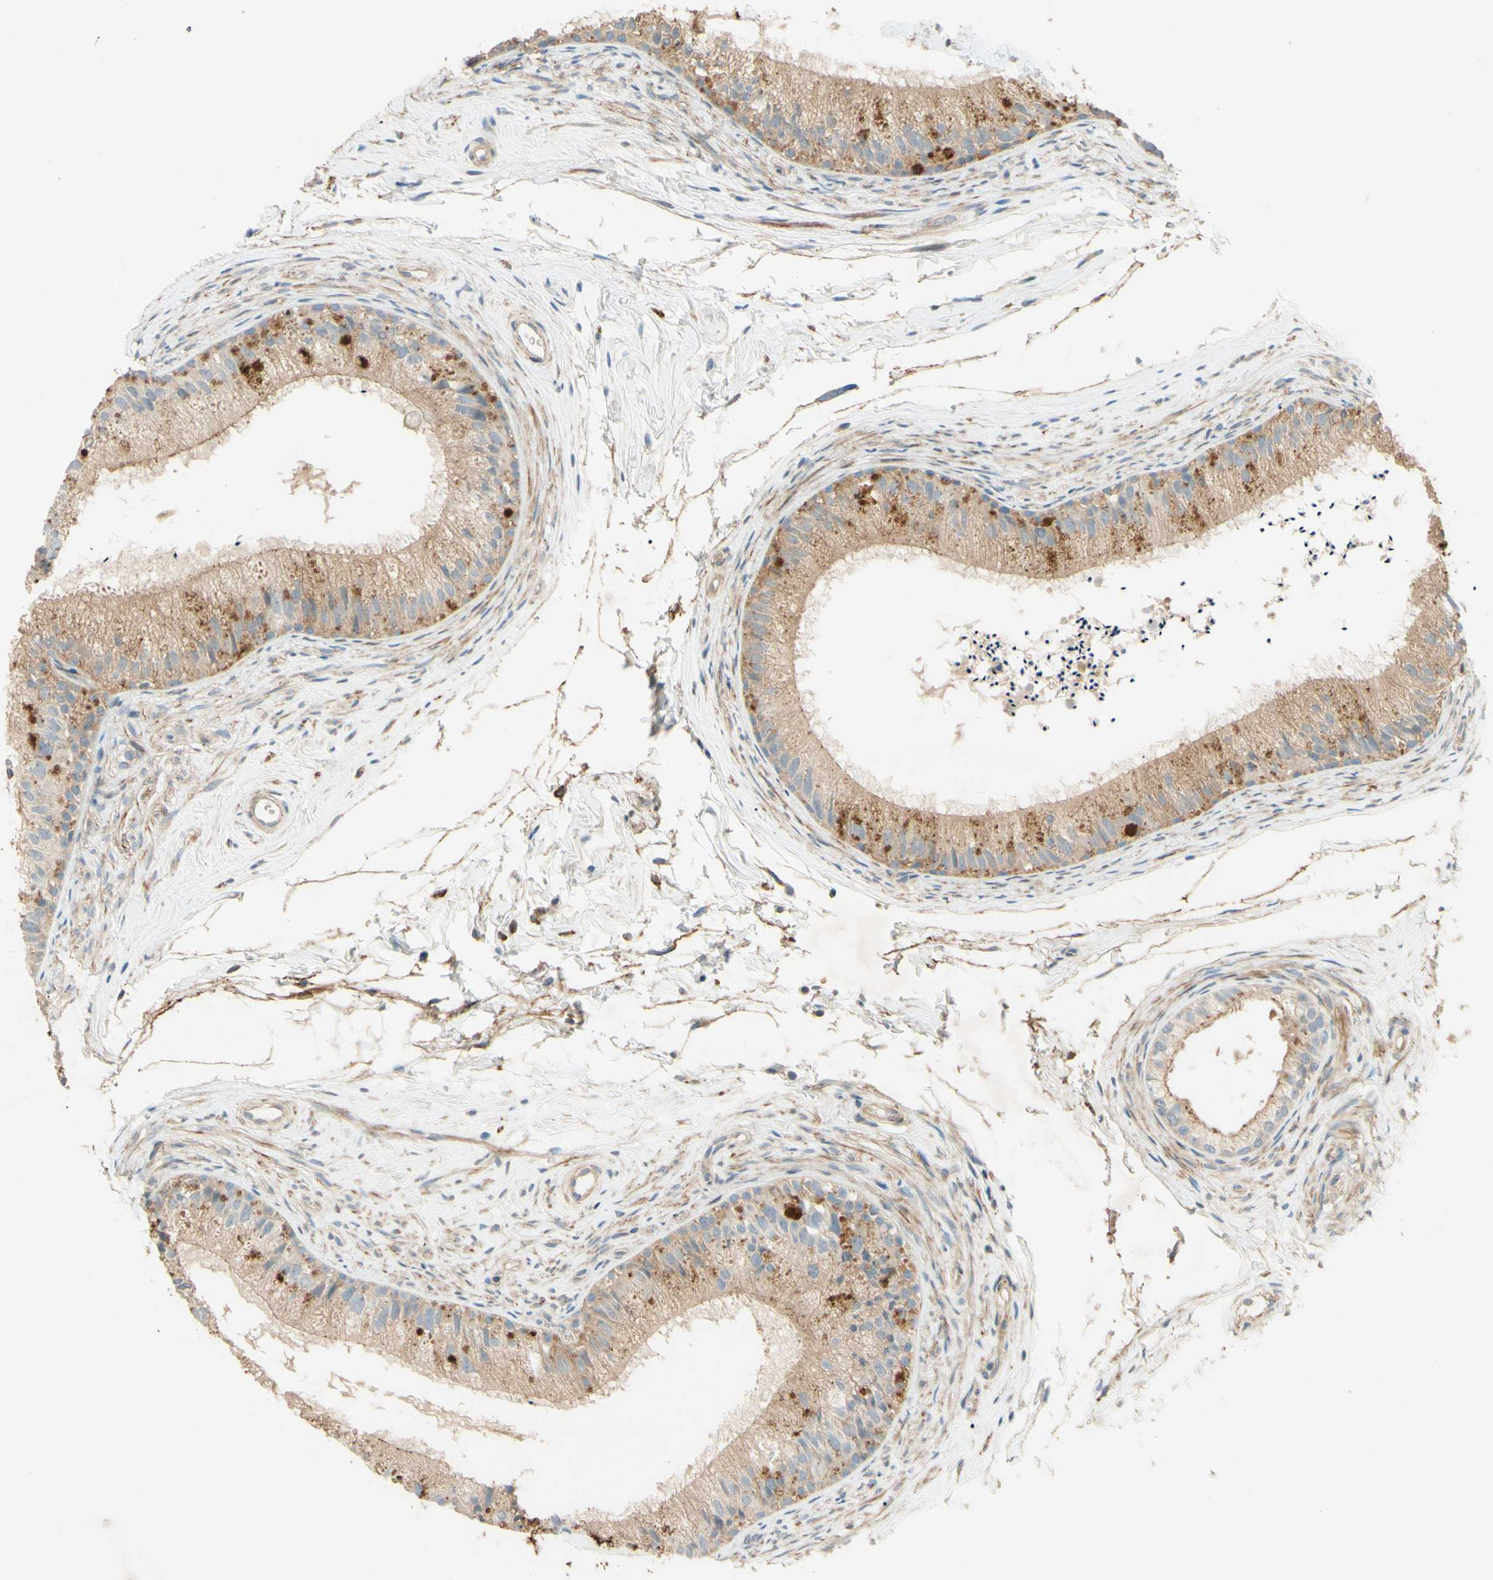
{"staining": {"intensity": "moderate", "quantity": ">75%", "location": "cytoplasmic/membranous"}, "tissue": "epididymis", "cell_type": "Glandular cells", "image_type": "normal", "snomed": [{"axis": "morphology", "description": "Normal tissue, NOS"}, {"axis": "topography", "description": "Epididymis"}], "caption": "Immunohistochemical staining of normal epididymis displays moderate cytoplasmic/membranous protein staining in about >75% of glandular cells. (brown staining indicates protein expression, while blue staining denotes nuclei).", "gene": "ADAM17", "patient": {"sex": "male", "age": 56}}